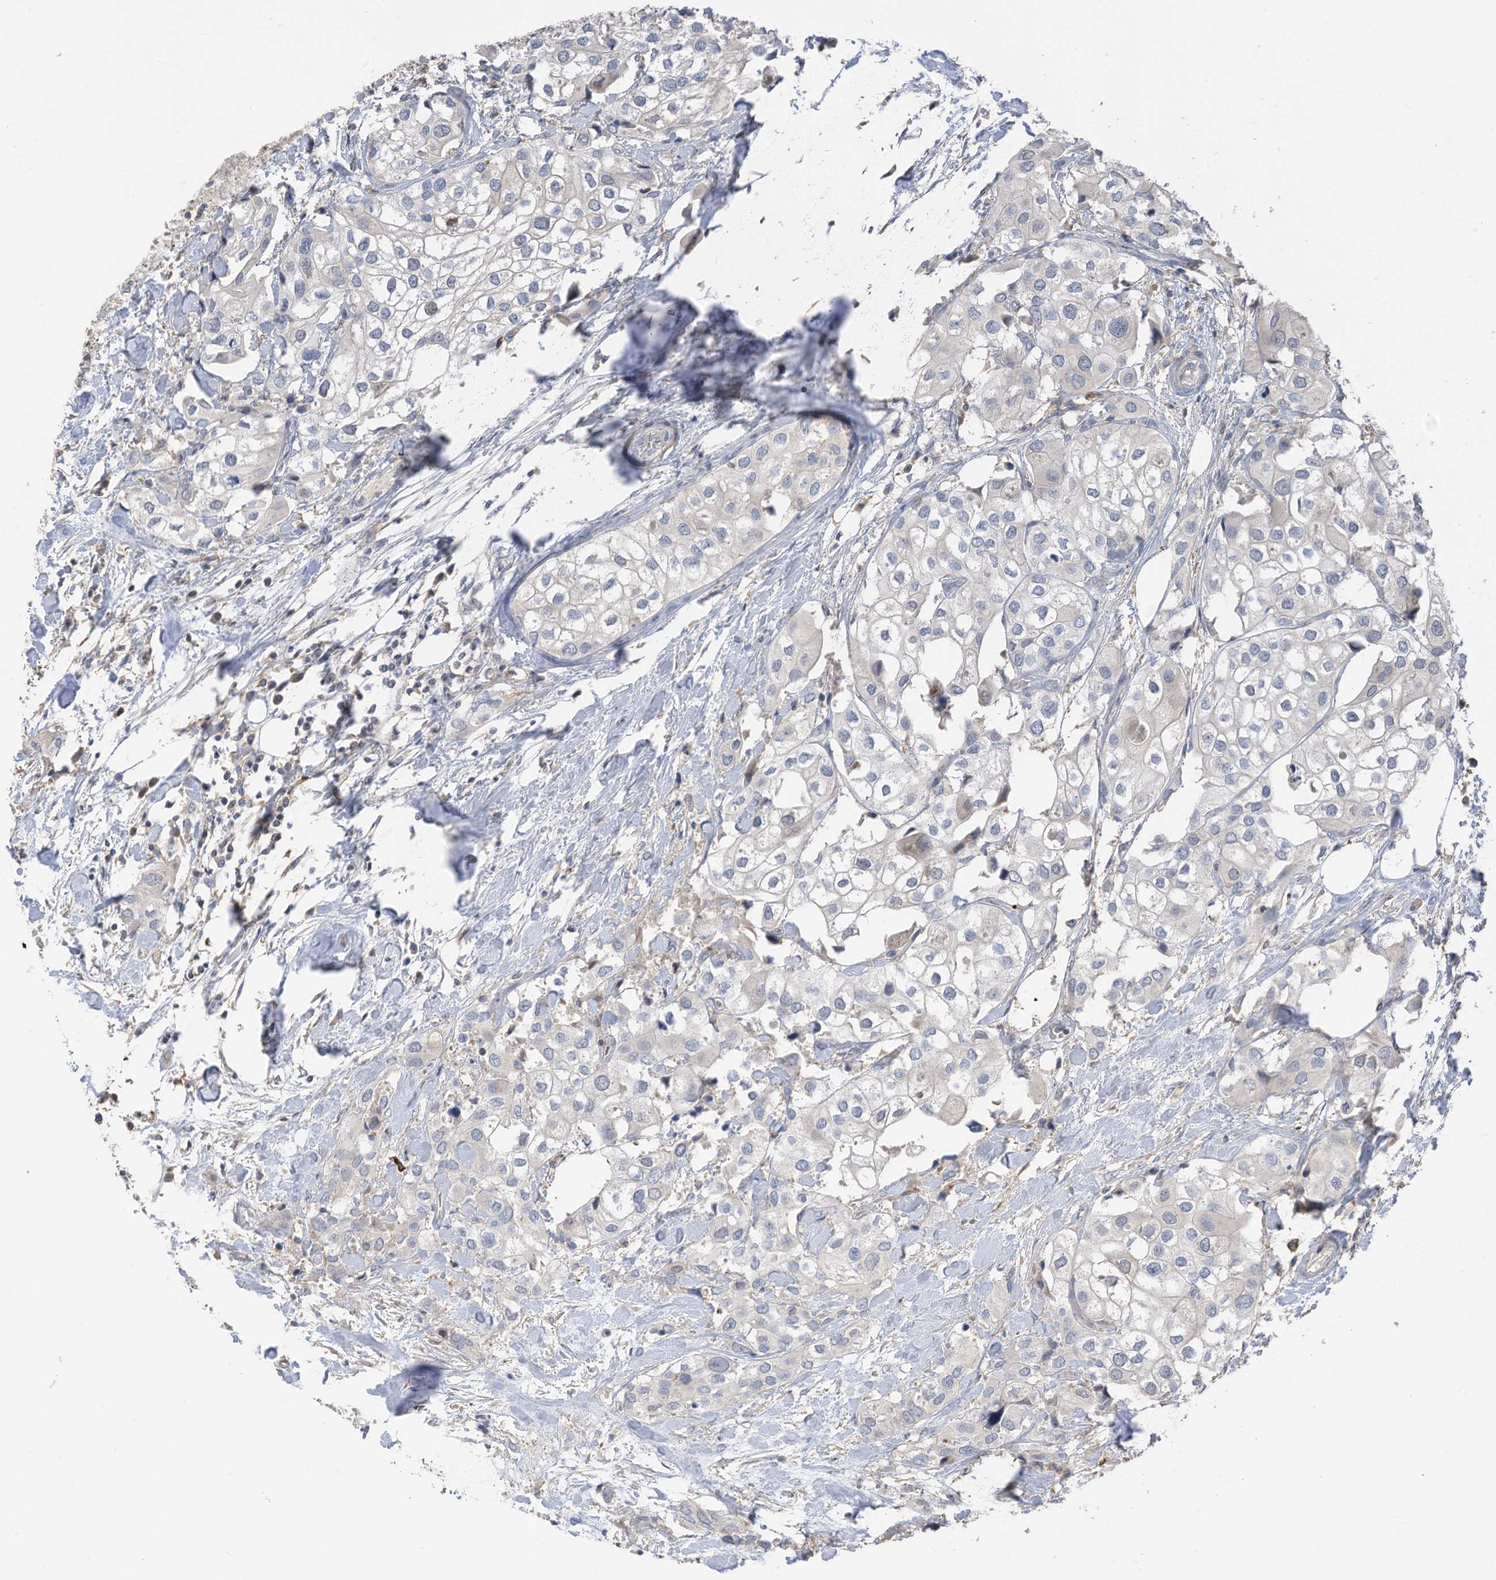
{"staining": {"intensity": "negative", "quantity": "none", "location": "none"}, "tissue": "urothelial cancer", "cell_type": "Tumor cells", "image_type": "cancer", "snomed": [{"axis": "morphology", "description": "Urothelial carcinoma, High grade"}, {"axis": "topography", "description": "Urinary bladder"}], "caption": "High power microscopy image of an IHC image of urothelial cancer, revealing no significant staining in tumor cells.", "gene": "SLFN14", "patient": {"sex": "male", "age": 64}}